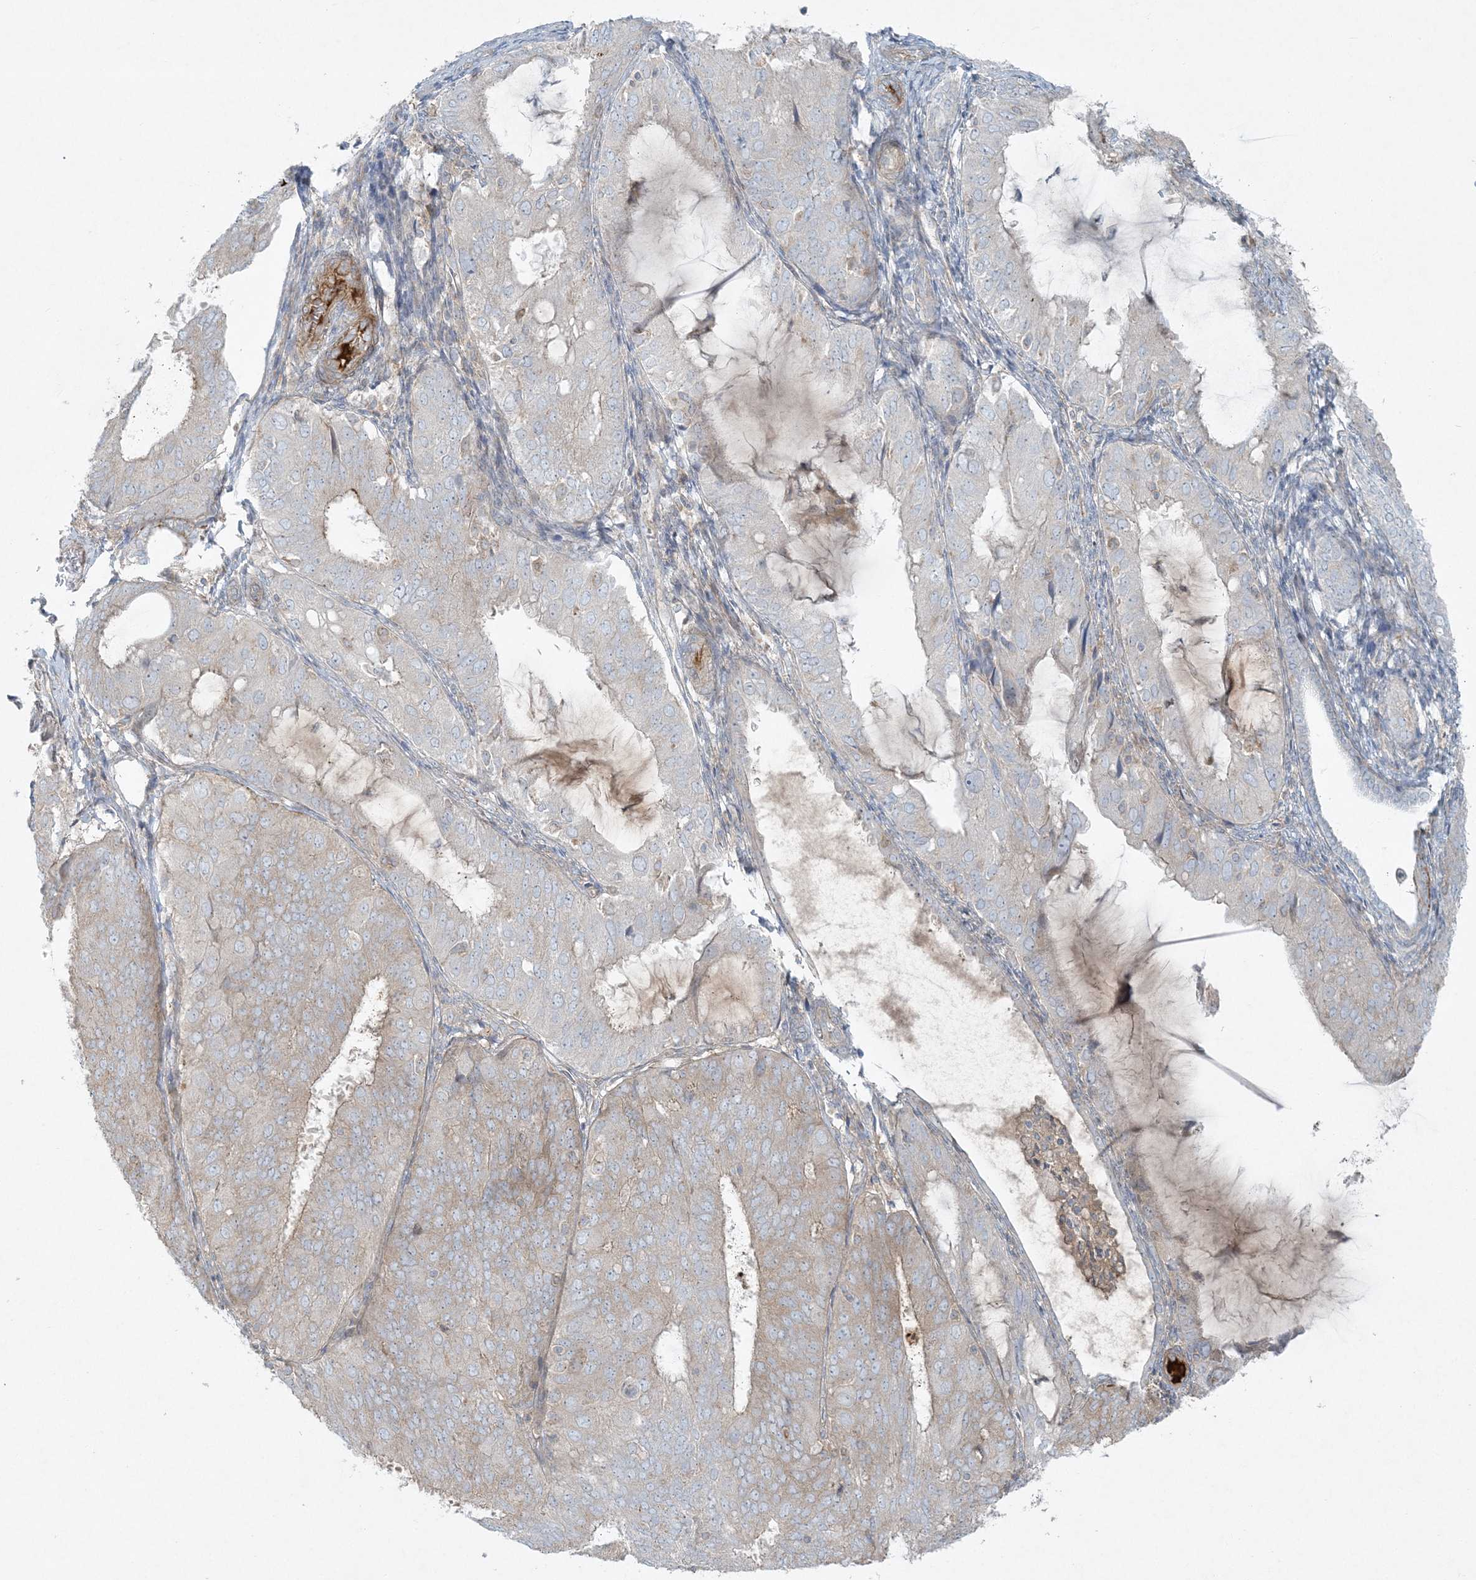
{"staining": {"intensity": "weak", "quantity": "25%-75%", "location": "cytoplasmic/membranous"}, "tissue": "endometrial cancer", "cell_type": "Tumor cells", "image_type": "cancer", "snomed": [{"axis": "morphology", "description": "Adenocarcinoma, NOS"}, {"axis": "topography", "description": "Endometrium"}], "caption": "Tumor cells show weak cytoplasmic/membranous expression in approximately 25%-75% of cells in endometrial cancer.", "gene": "PIK3R4", "patient": {"sex": "female", "age": 81}}